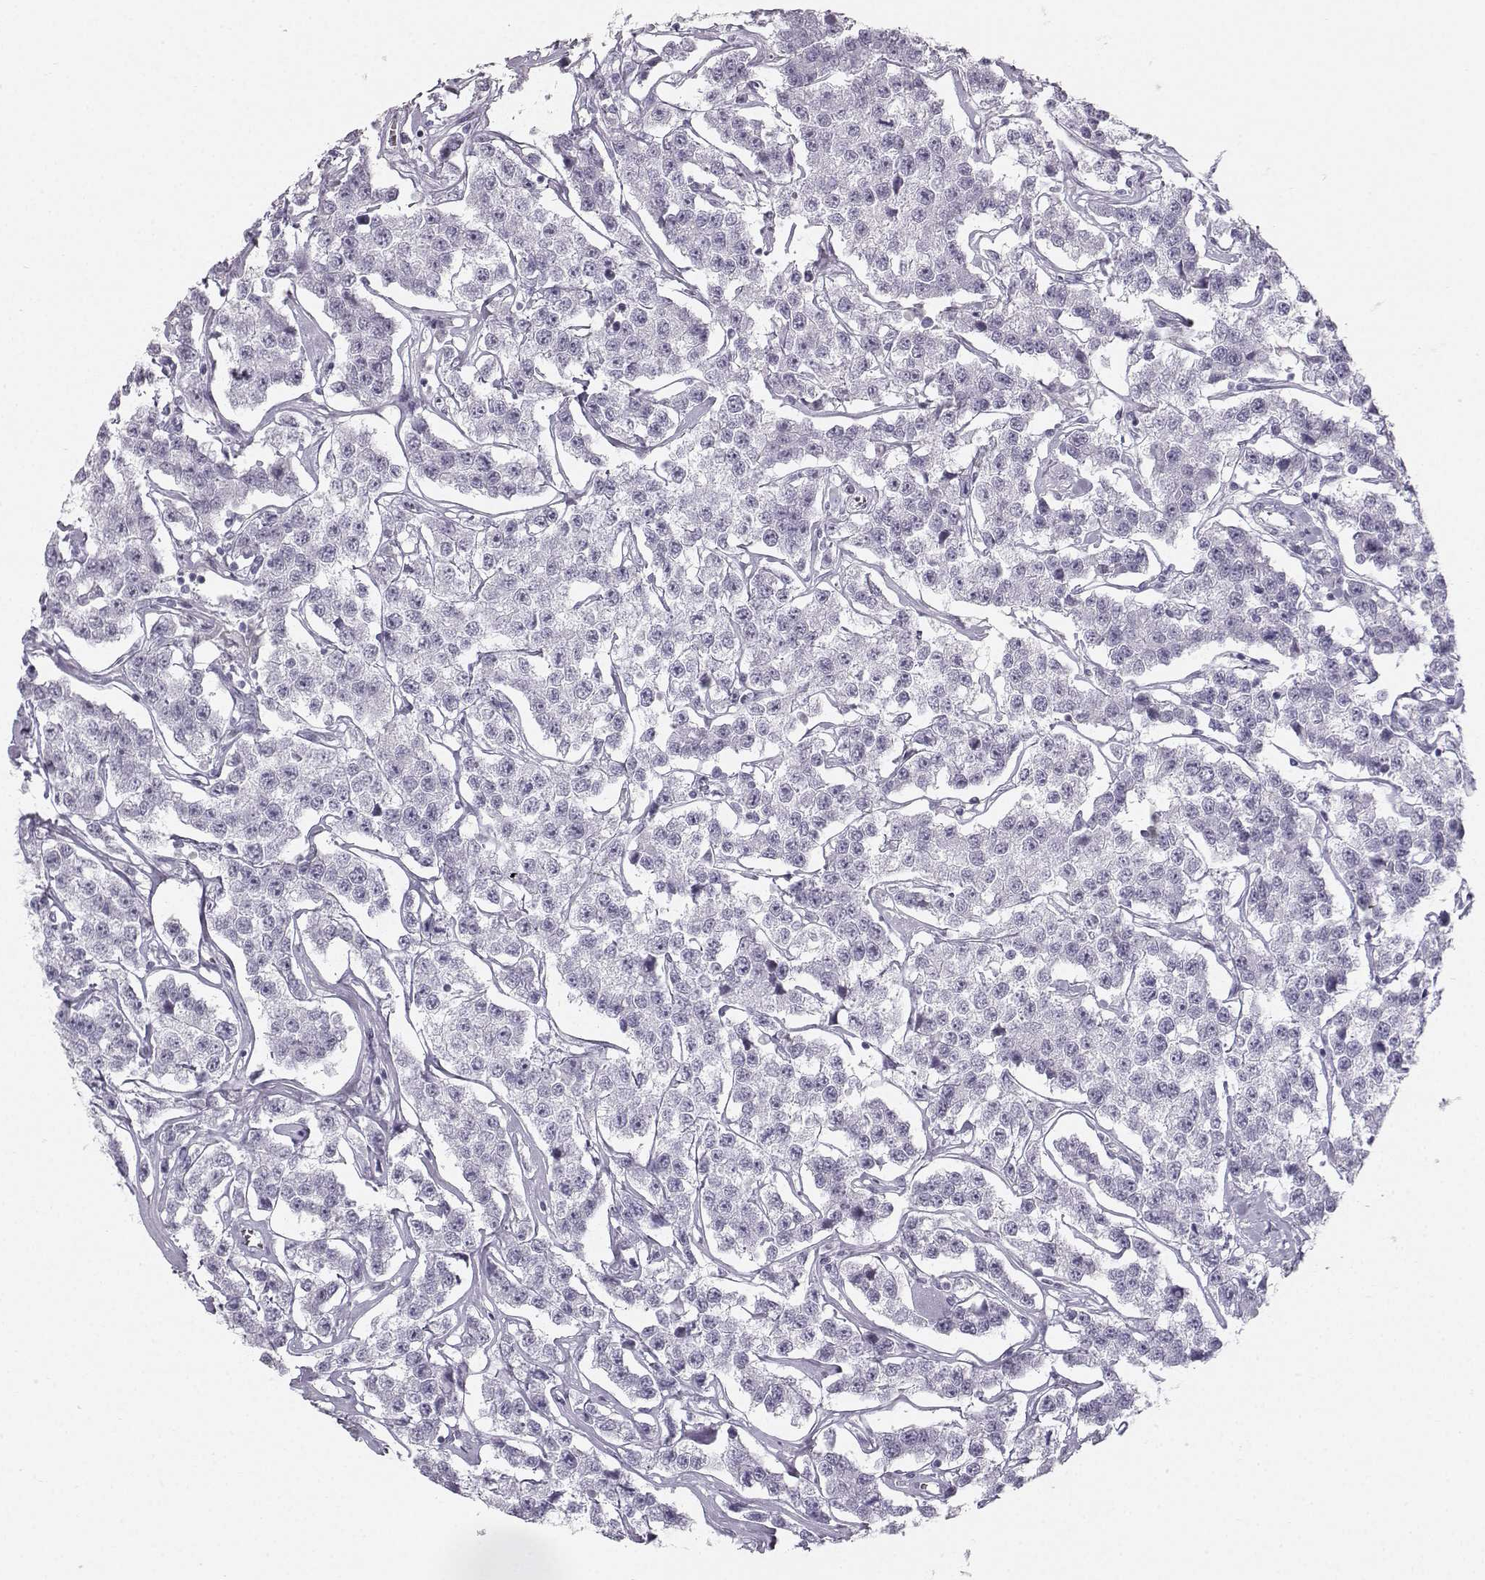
{"staining": {"intensity": "negative", "quantity": "none", "location": "none"}, "tissue": "testis cancer", "cell_type": "Tumor cells", "image_type": "cancer", "snomed": [{"axis": "morphology", "description": "Seminoma, NOS"}, {"axis": "topography", "description": "Testis"}], "caption": "An image of human seminoma (testis) is negative for staining in tumor cells.", "gene": "CASR", "patient": {"sex": "male", "age": 59}}